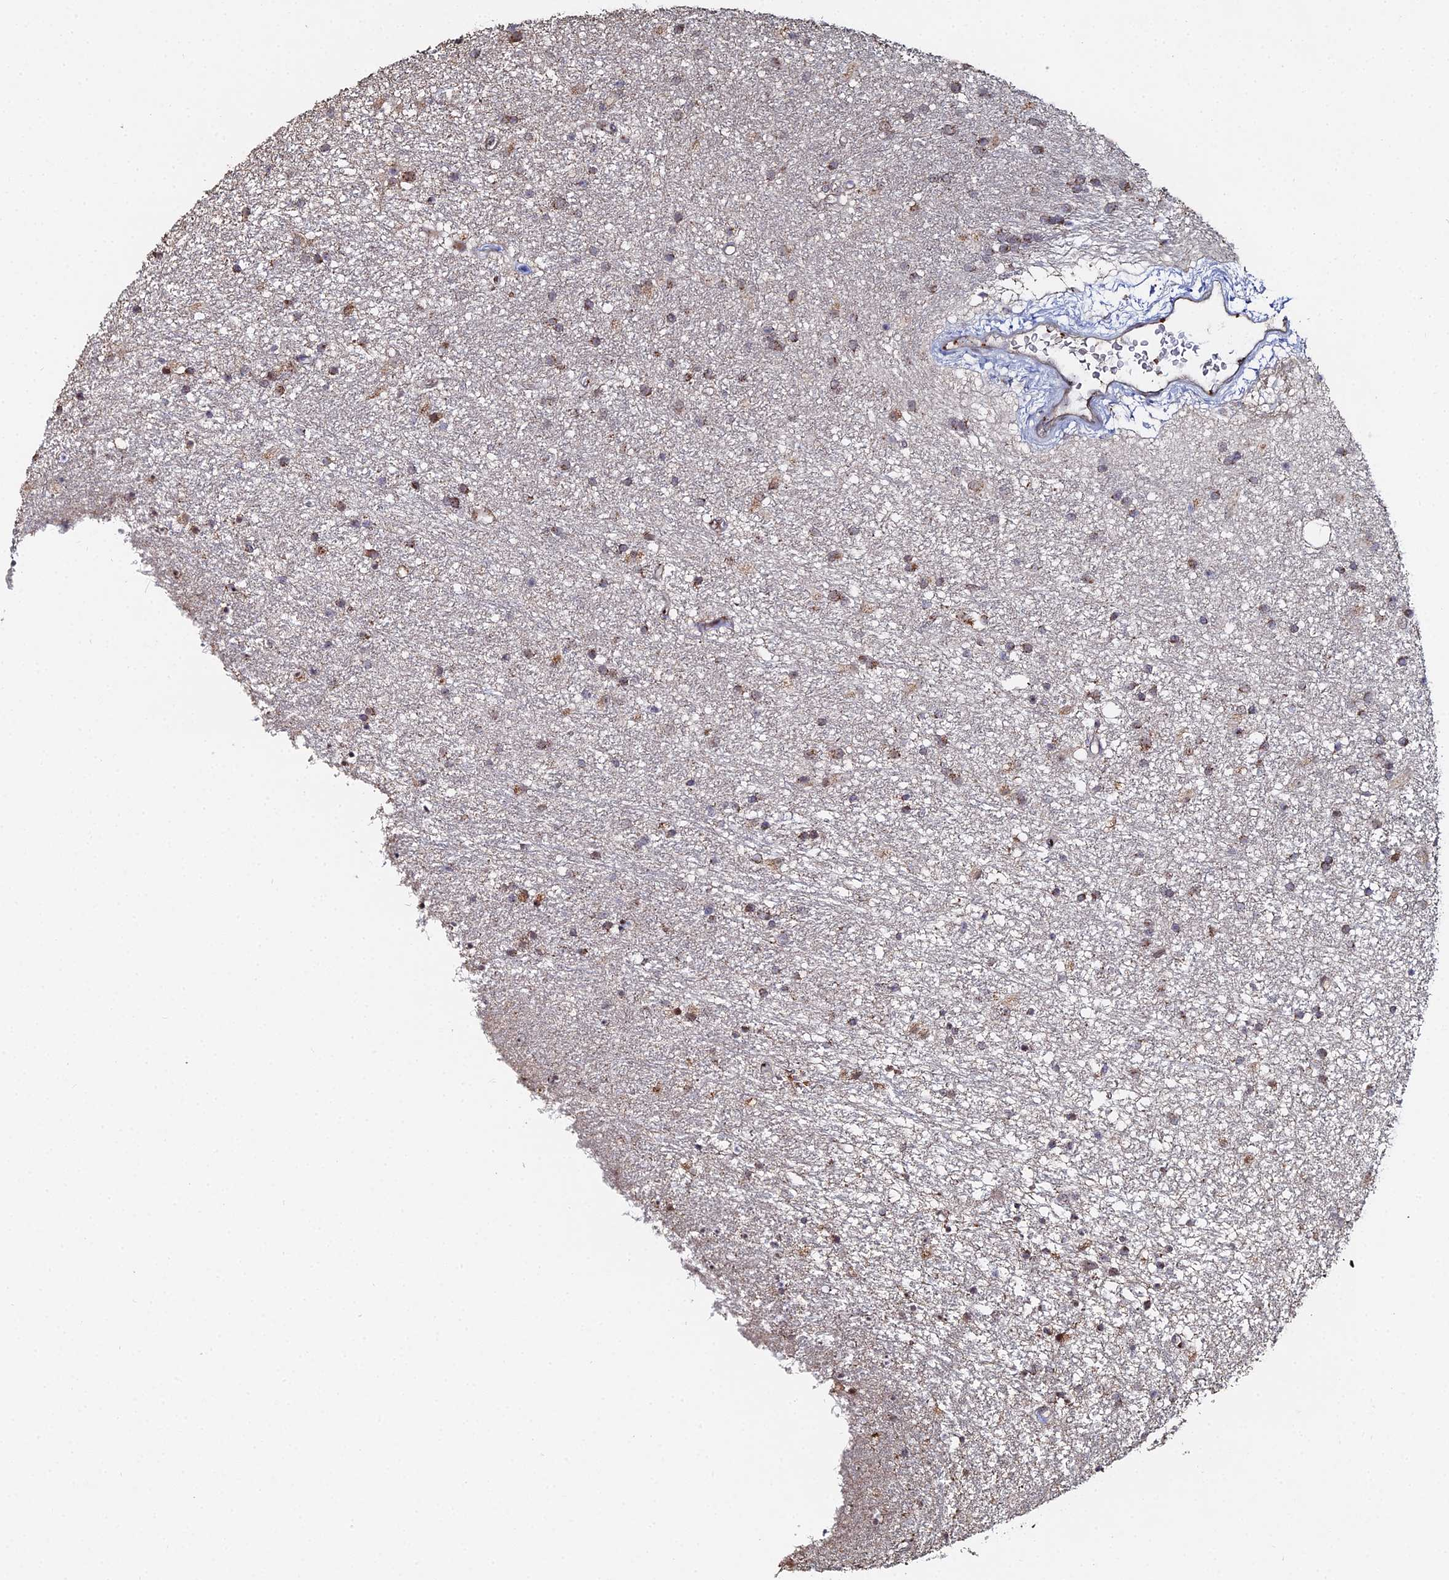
{"staining": {"intensity": "weak", "quantity": ">75%", "location": "cytoplasmic/membranous"}, "tissue": "glioma", "cell_type": "Tumor cells", "image_type": "cancer", "snomed": [{"axis": "morphology", "description": "Glioma, malignant, High grade"}, {"axis": "topography", "description": "Brain"}], "caption": "Human high-grade glioma (malignant) stained with a brown dye exhibits weak cytoplasmic/membranous positive expression in about >75% of tumor cells.", "gene": "SGMS1", "patient": {"sex": "male", "age": 77}}